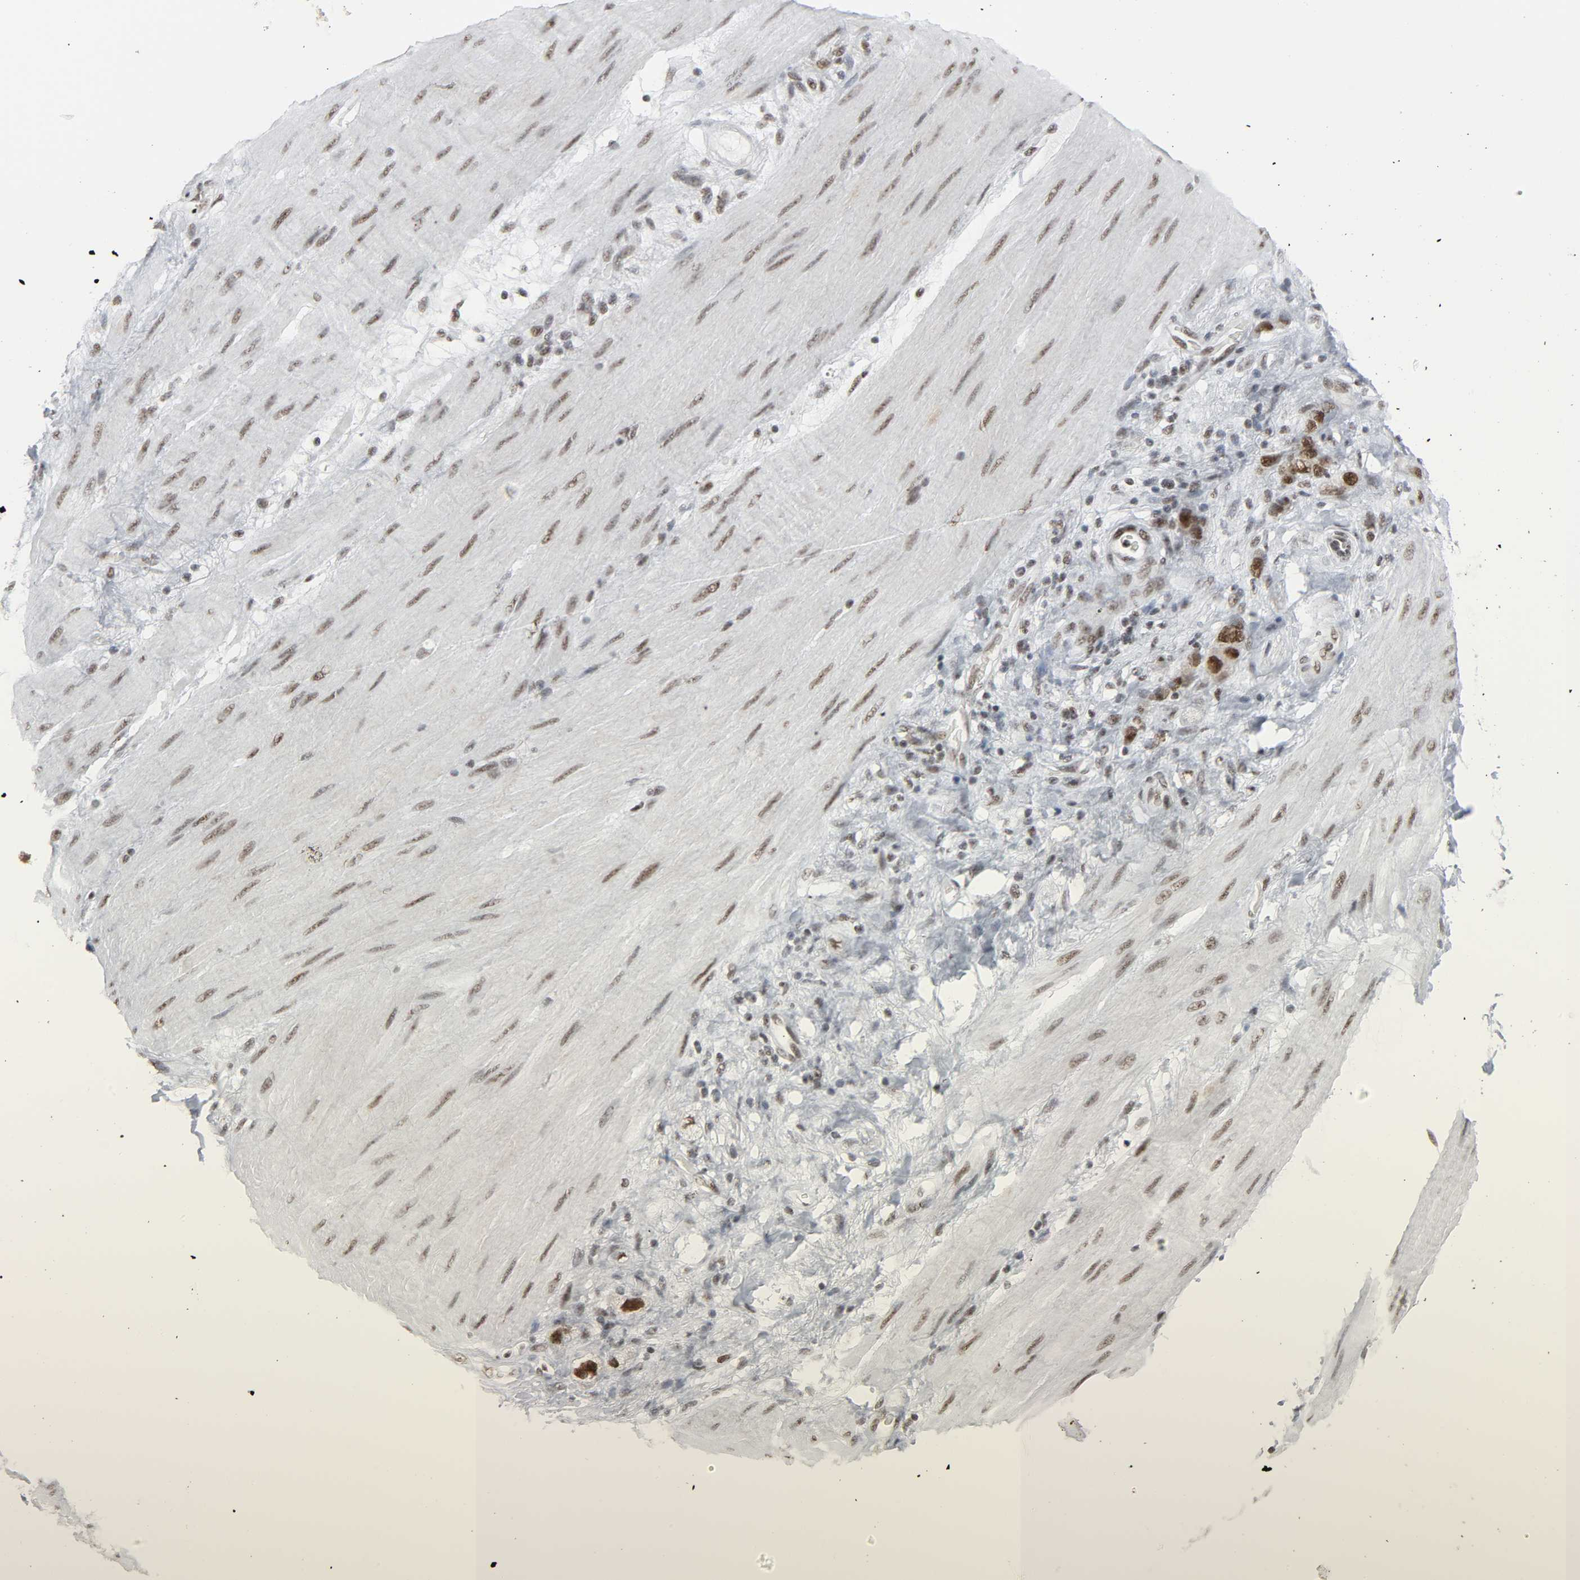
{"staining": {"intensity": "strong", "quantity": ">75%", "location": "nuclear"}, "tissue": "stomach cancer", "cell_type": "Tumor cells", "image_type": "cancer", "snomed": [{"axis": "morphology", "description": "Adenocarcinoma, NOS"}, {"axis": "topography", "description": "Stomach"}], "caption": "An image of adenocarcinoma (stomach) stained for a protein shows strong nuclear brown staining in tumor cells.", "gene": "CDK7", "patient": {"sex": "male", "age": 82}}